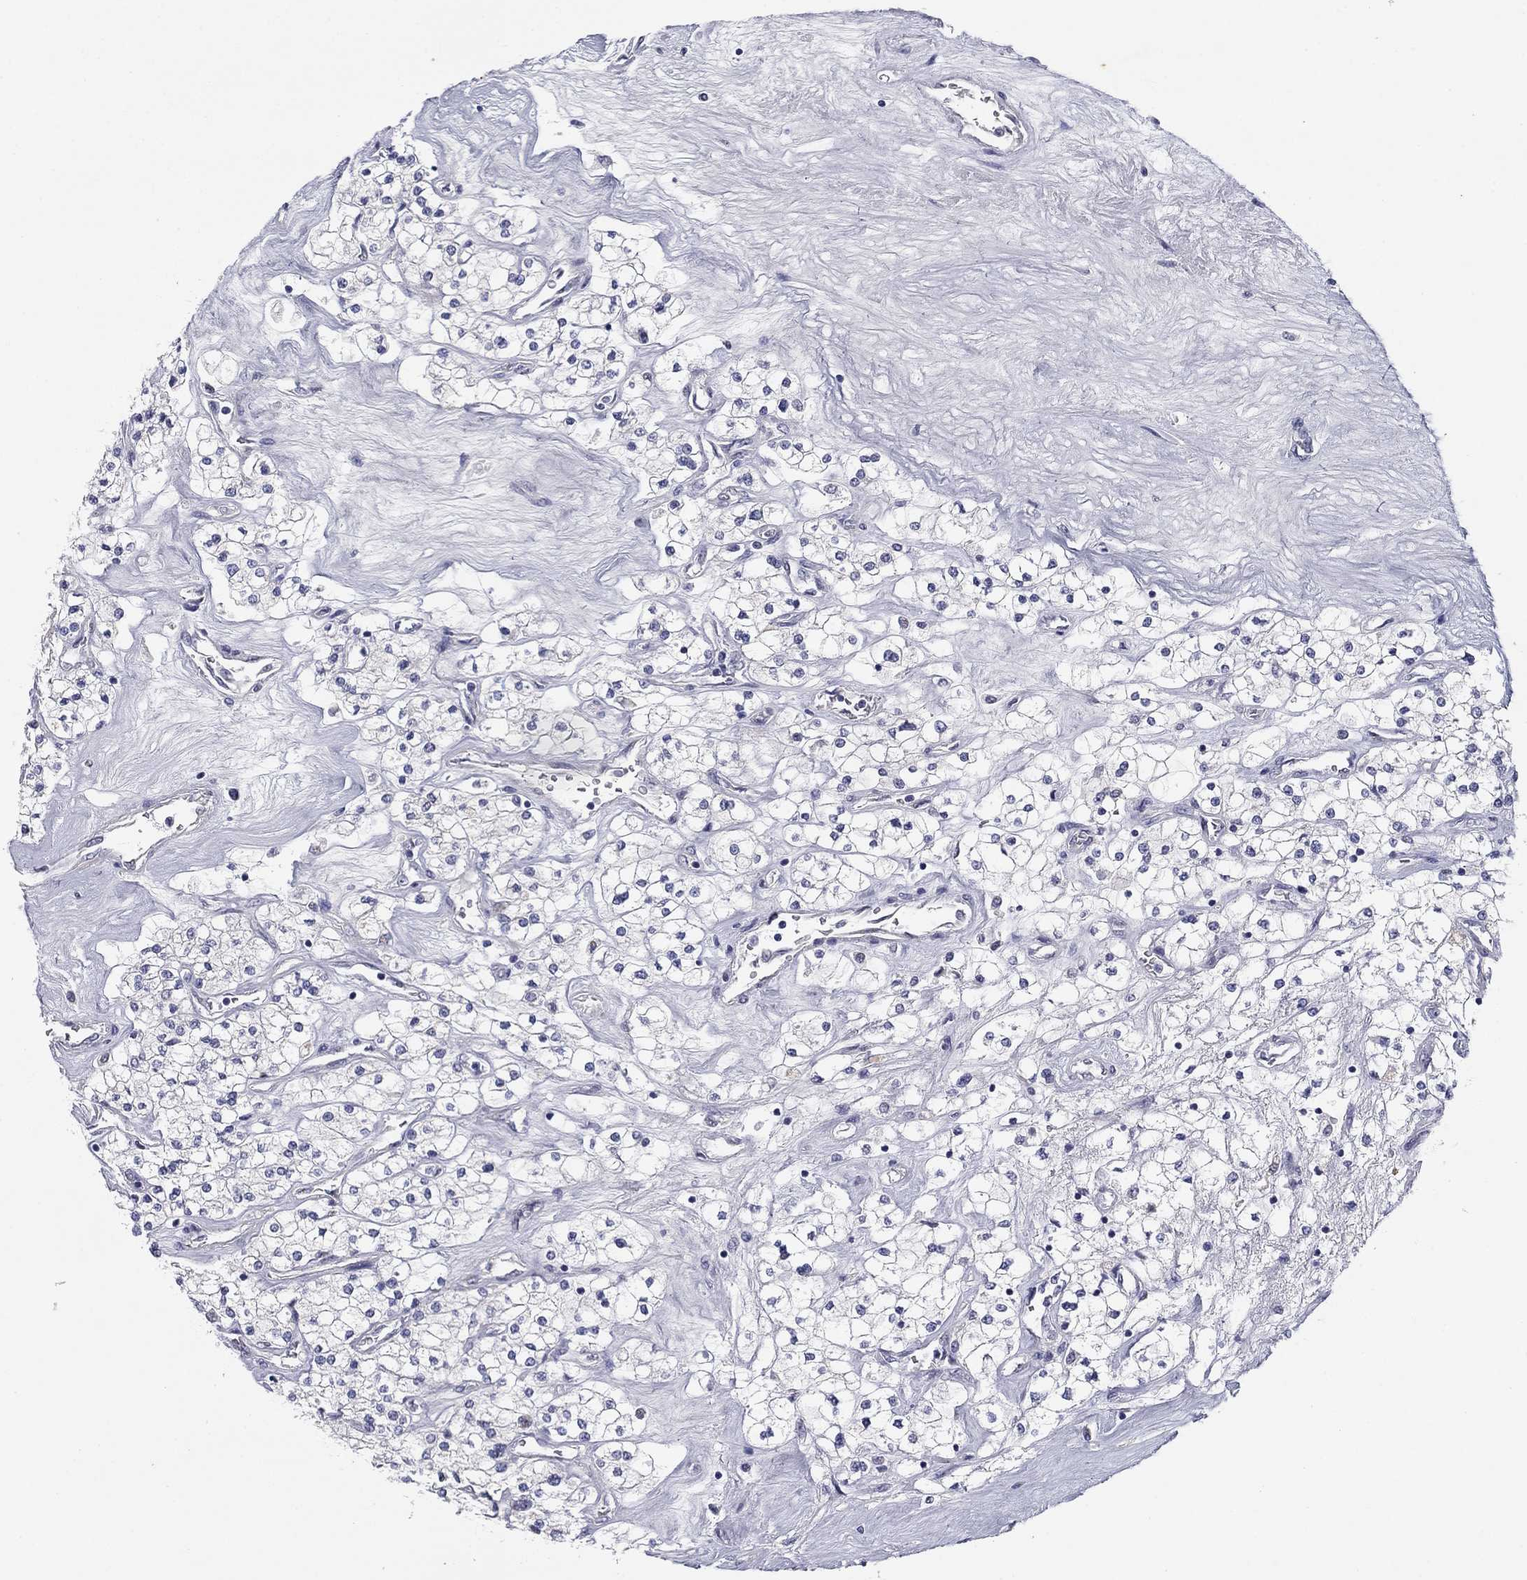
{"staining": {"intensity": "negative", "quantity": "none", "location": "none"}, "tissue": "renal cancer", "cell_type": "Tumor cells", "image_type": "cancer", "snomed": [{"axis": "morphology", "description": "Adenocarcinoma, NOS"}, {"axis": "topography", "description": "Kidney"}], "caption": "Tumor cells are negative for brown protein staining in renal cancer (adenocarcinoma).", "gene": "SEPTIN3", "patient": {"sex": "male", "age": 80}}